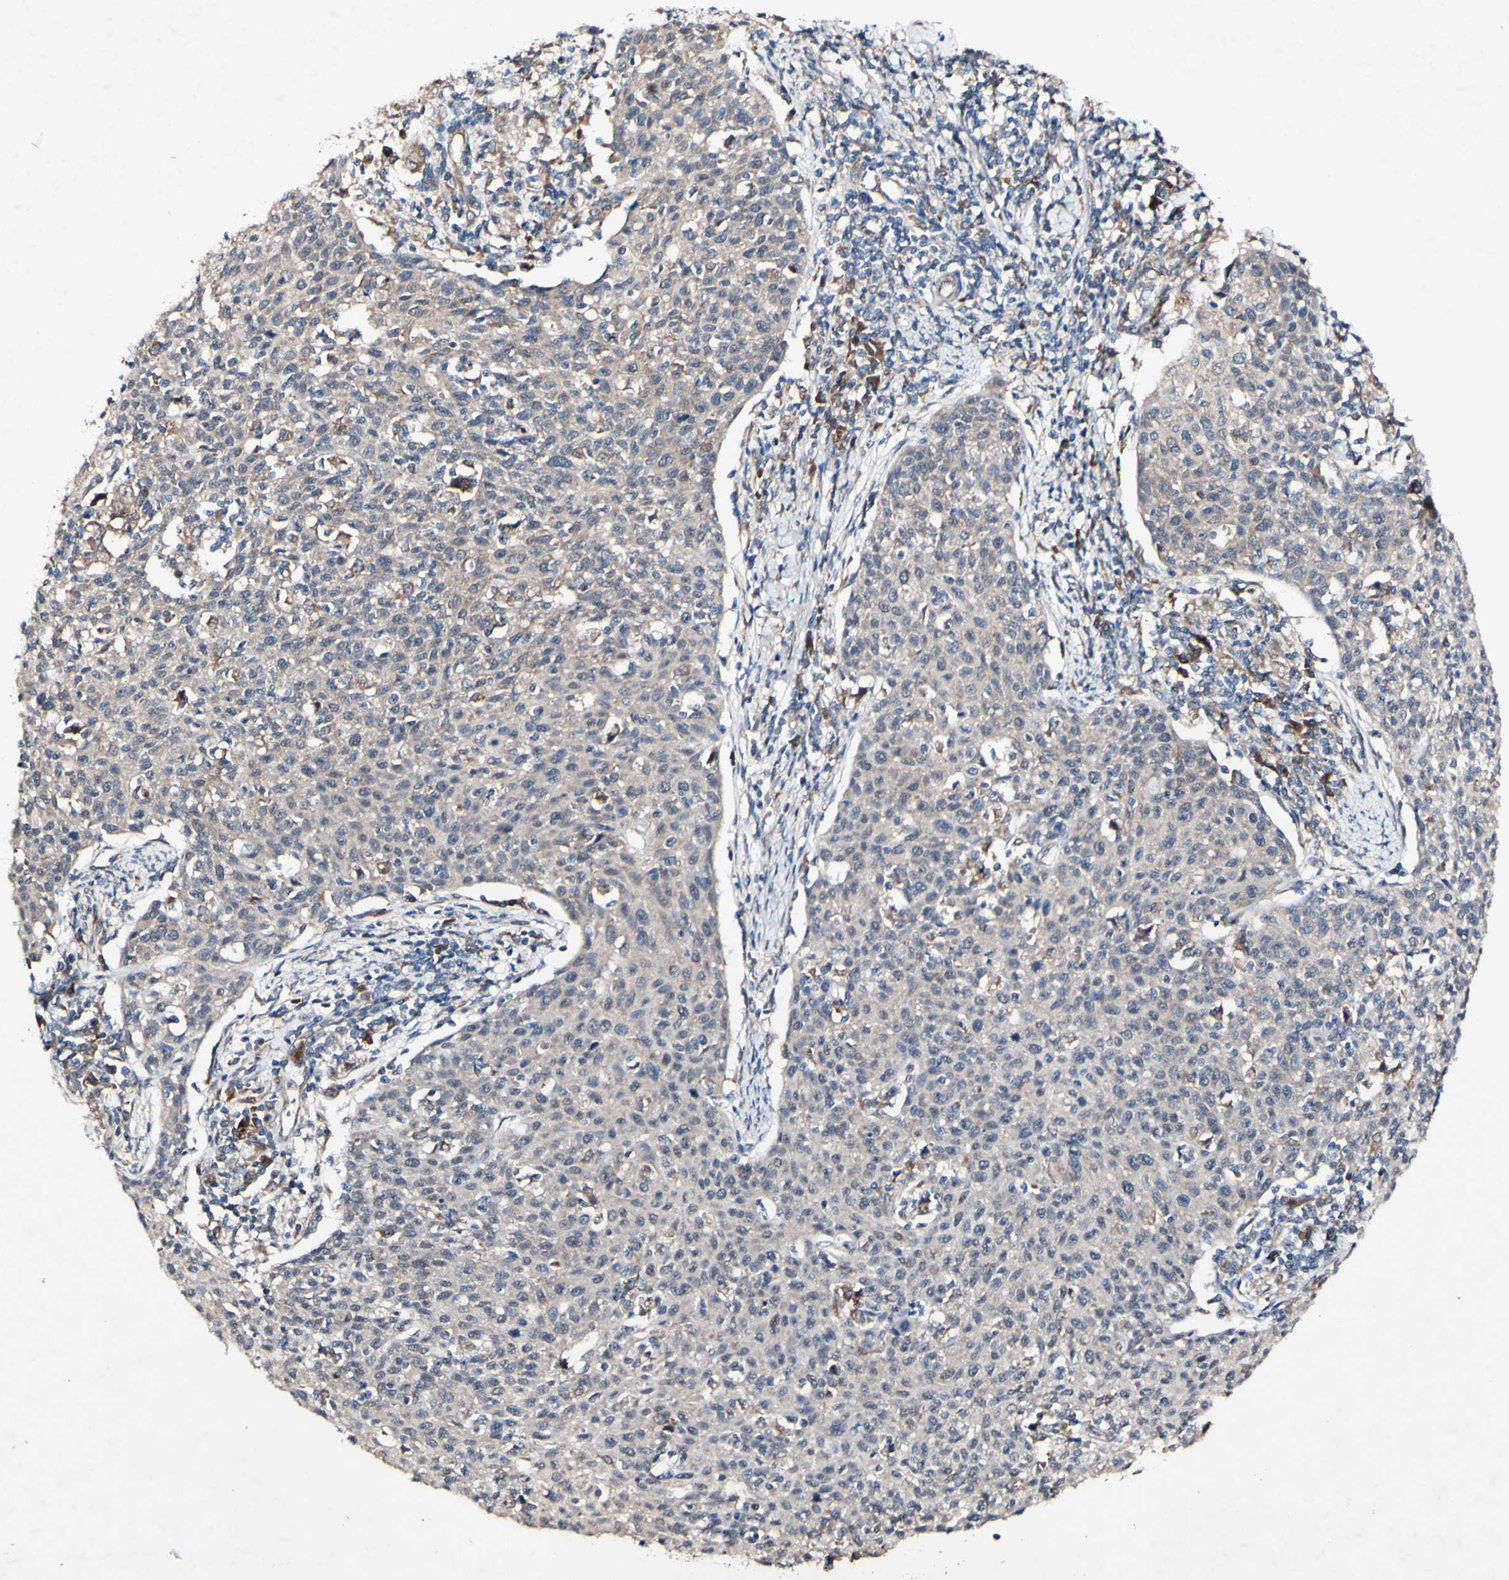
{"staining": {"intensity": "weak", "quantity": ">75%", "location": "cytoplasmic/membranous"}, "tissue": "cervical cancer", "cell_type": "Tumor cells", "image_type": "cancer", "snomed": [{"axis": "morphology", "description": "Squamous cell carcinoma, NOS"}, {"axis": "topography", "description": "Cervix"}], "caption": "Cervical cancer stained for a protein displays weak cytoplasmic/membranous positivity in tumor cells.", "gene": "PDGFB", "patient": {"sex": "female", "age": 38}}